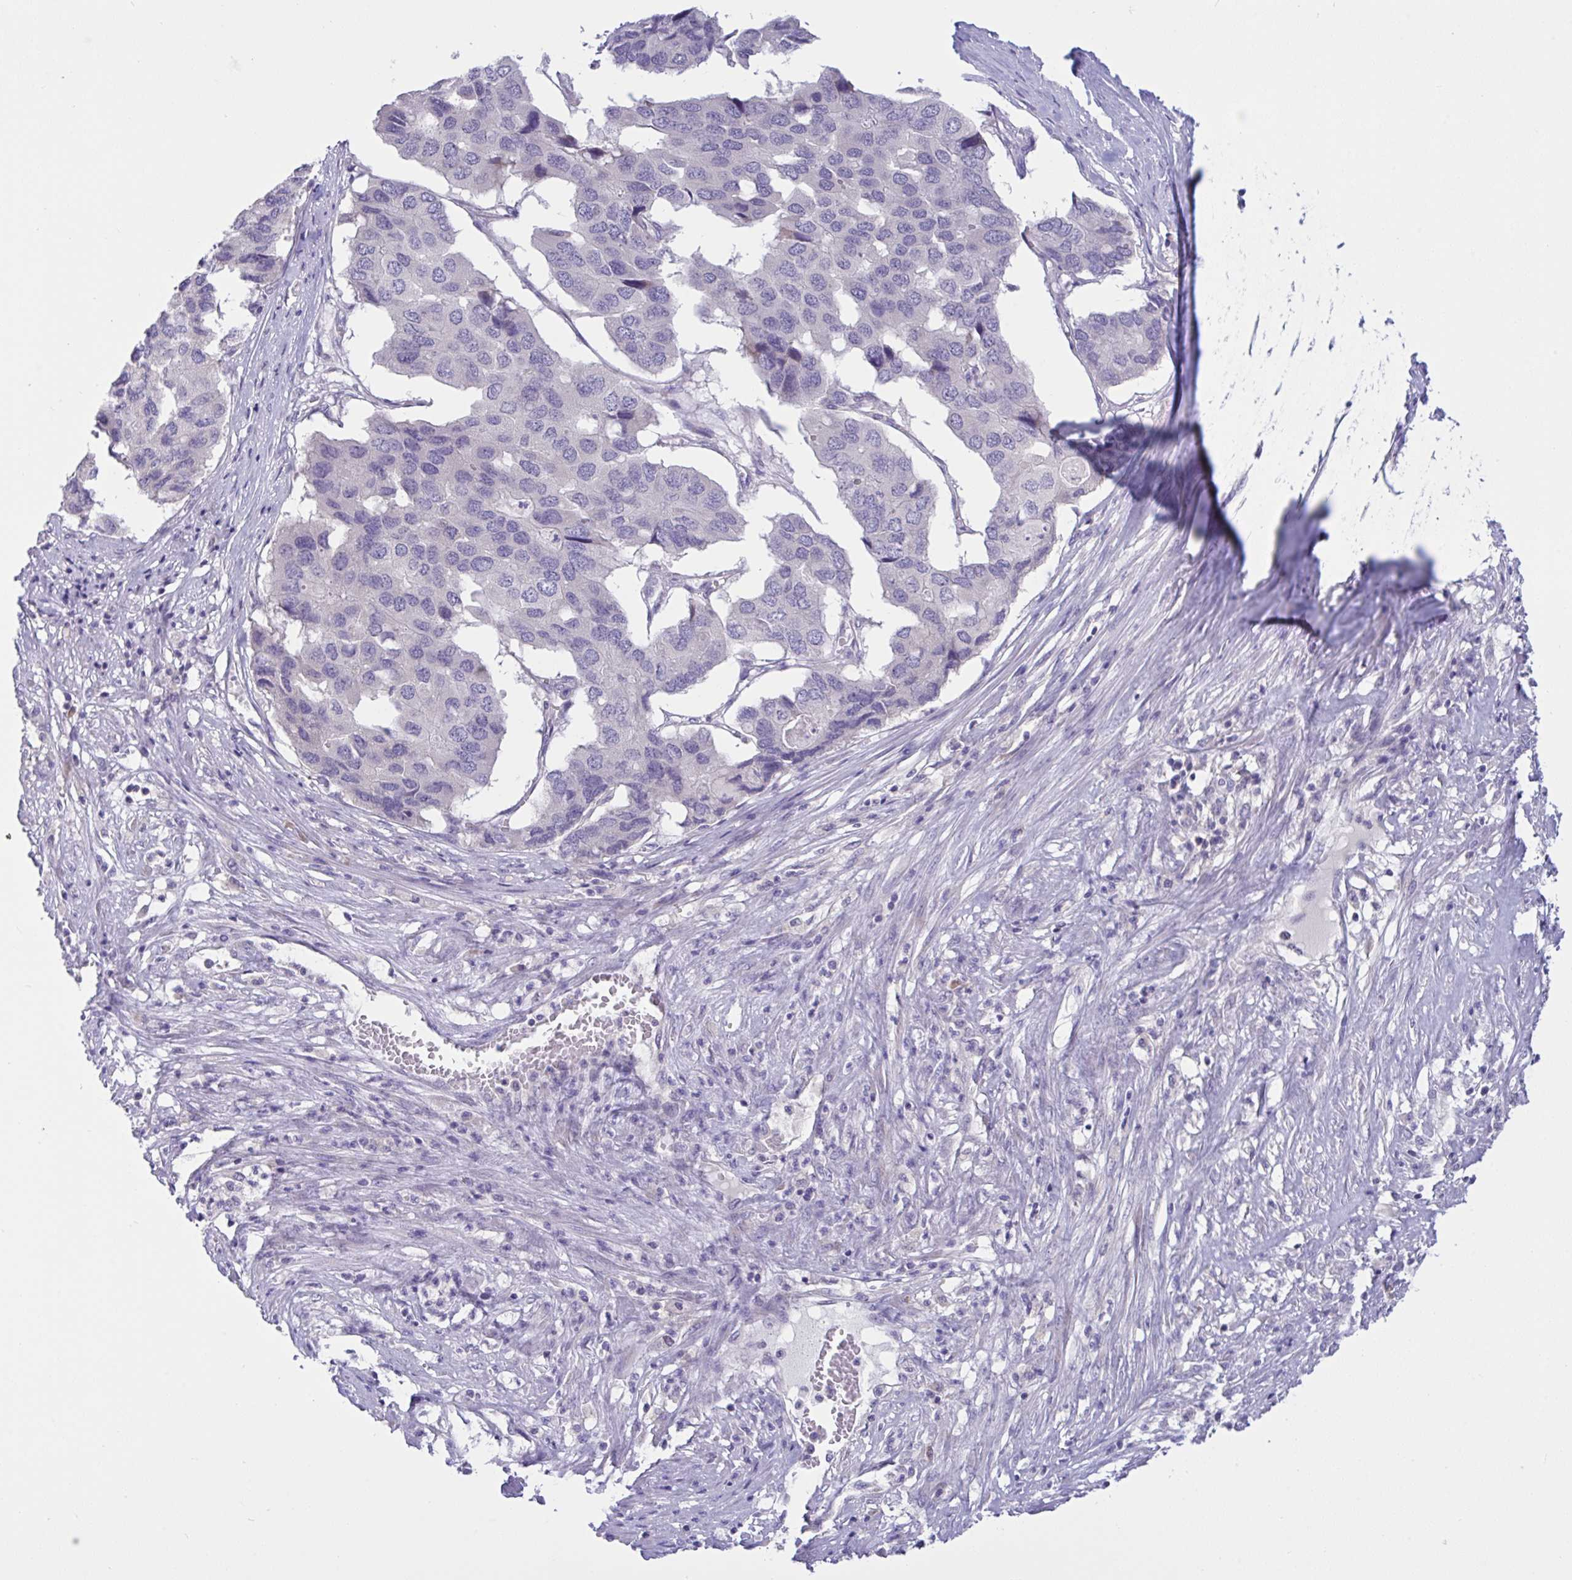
{"staining": {"intensity": "negative", "quantity": "none", "location": "none"}, "tissue": "pancreatic cancer", "cell_type": "Tumor cells", "image_type": "cancer", "snomed": [{"axis": "morphology", "description": "Adenocarcinoma, NOS"}, {"axis": "topography", "description": "Pancreas"}], "caption": "This is a histopathology image of immunohistochemistry staining of pancreatic cancer, which shows no staining in tumor cells.", "gene": "TMEM41A", "patient": {"sex": "male", "age": 50}}